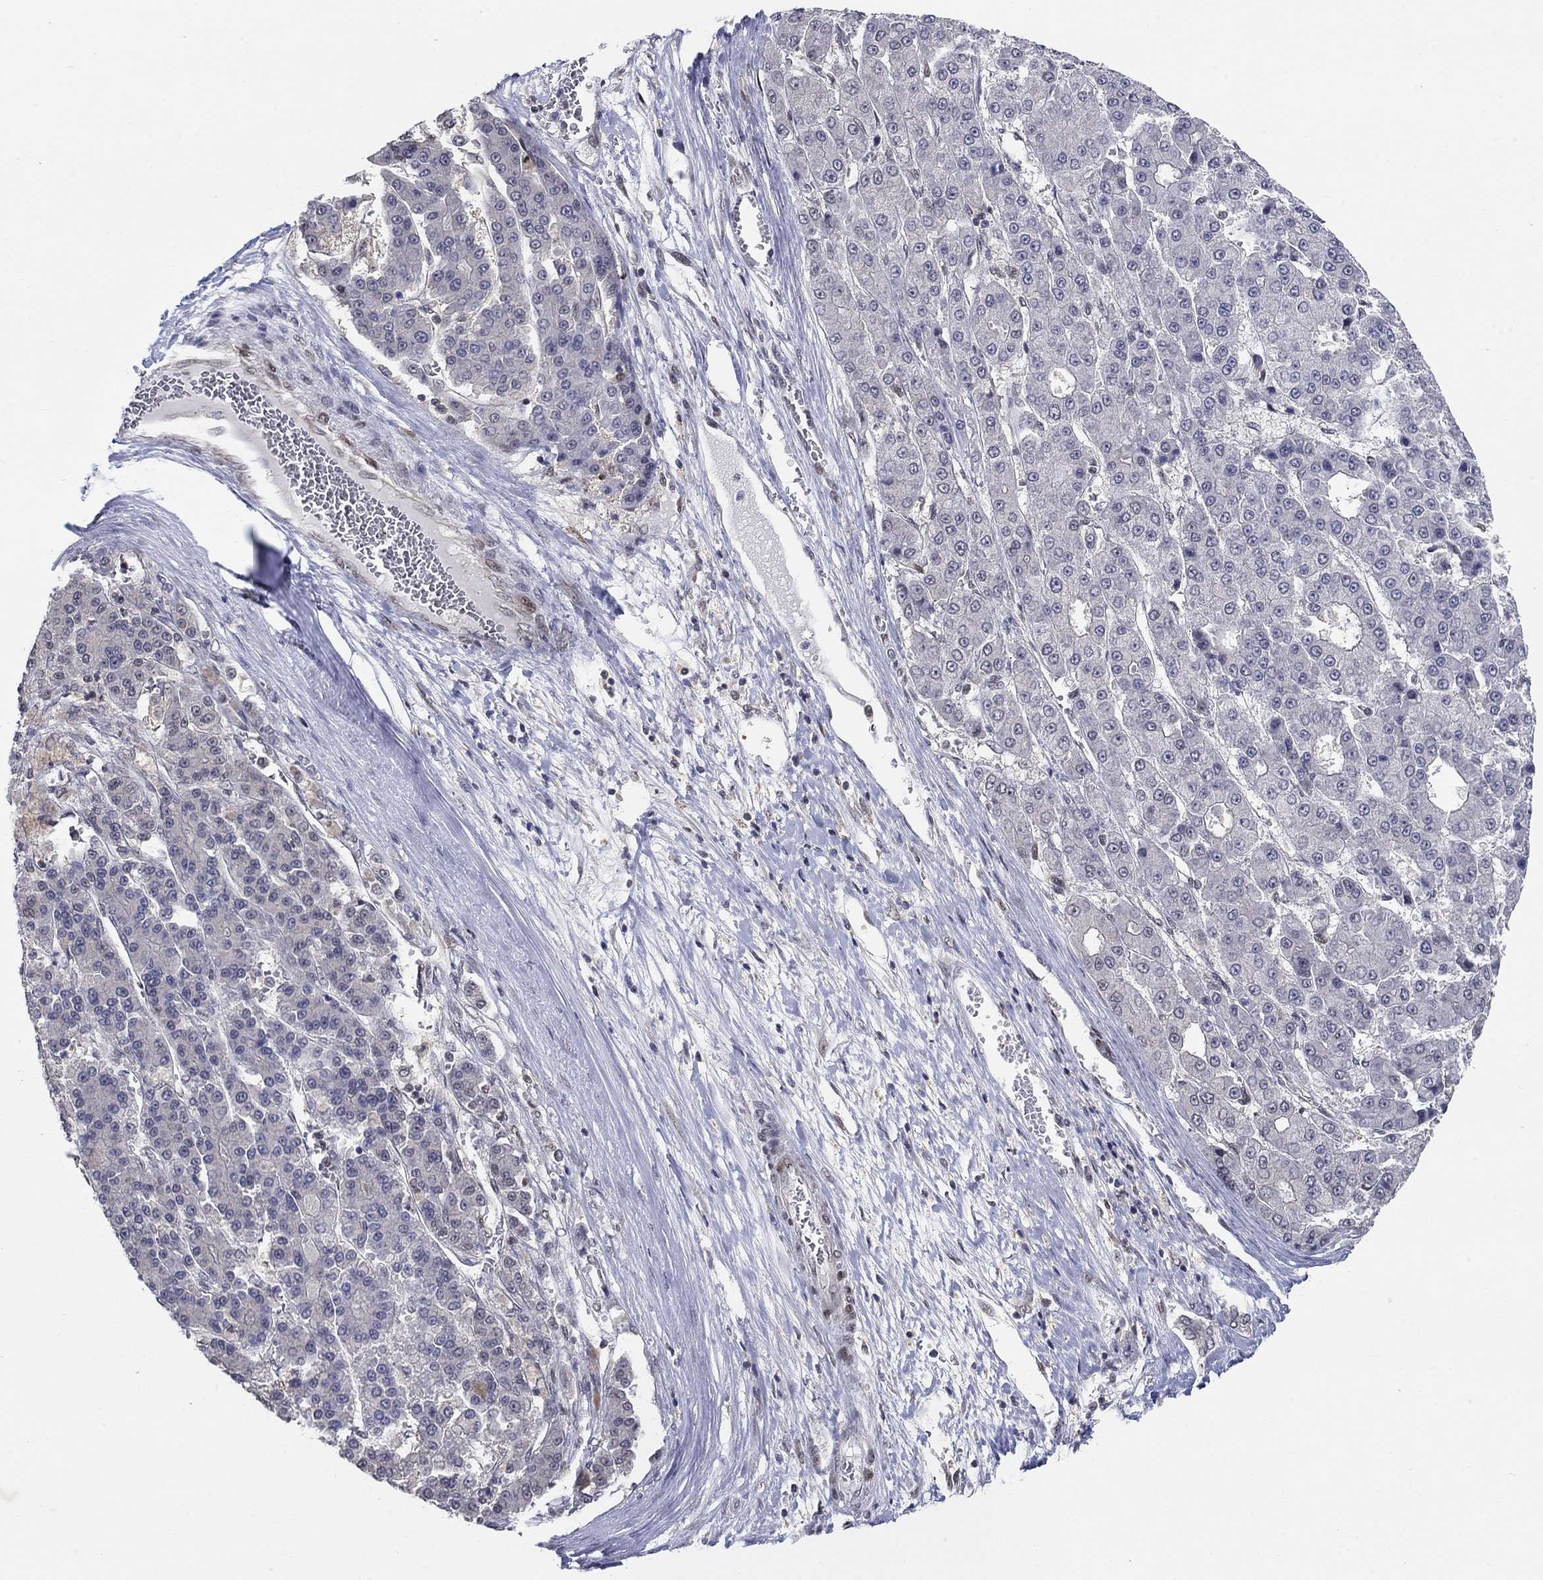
{"staining": {"intensity": "negative", "quantity": "none", "location": "none"}, "tissue": "liver cancer", "cell_type": "Tumor cells", "image_type": "cancer", "snomed": [{"axis": "morphology", "description": "Carcinoma, Hepatocellular, NOS"}, {"axis": "topography", "description": "Liver"}], "caption": "DAB immunohistochemical staining of human liver cancer demonstrates no significant staining in tumor cells. The staining was performed using DAB to visualize the protein expression in brown, while the nuclei were stained in blue with hematoxylin (Magnification: 20x).", "gene": "CENPE", "patient": {"sex": "male", "age": 70}}